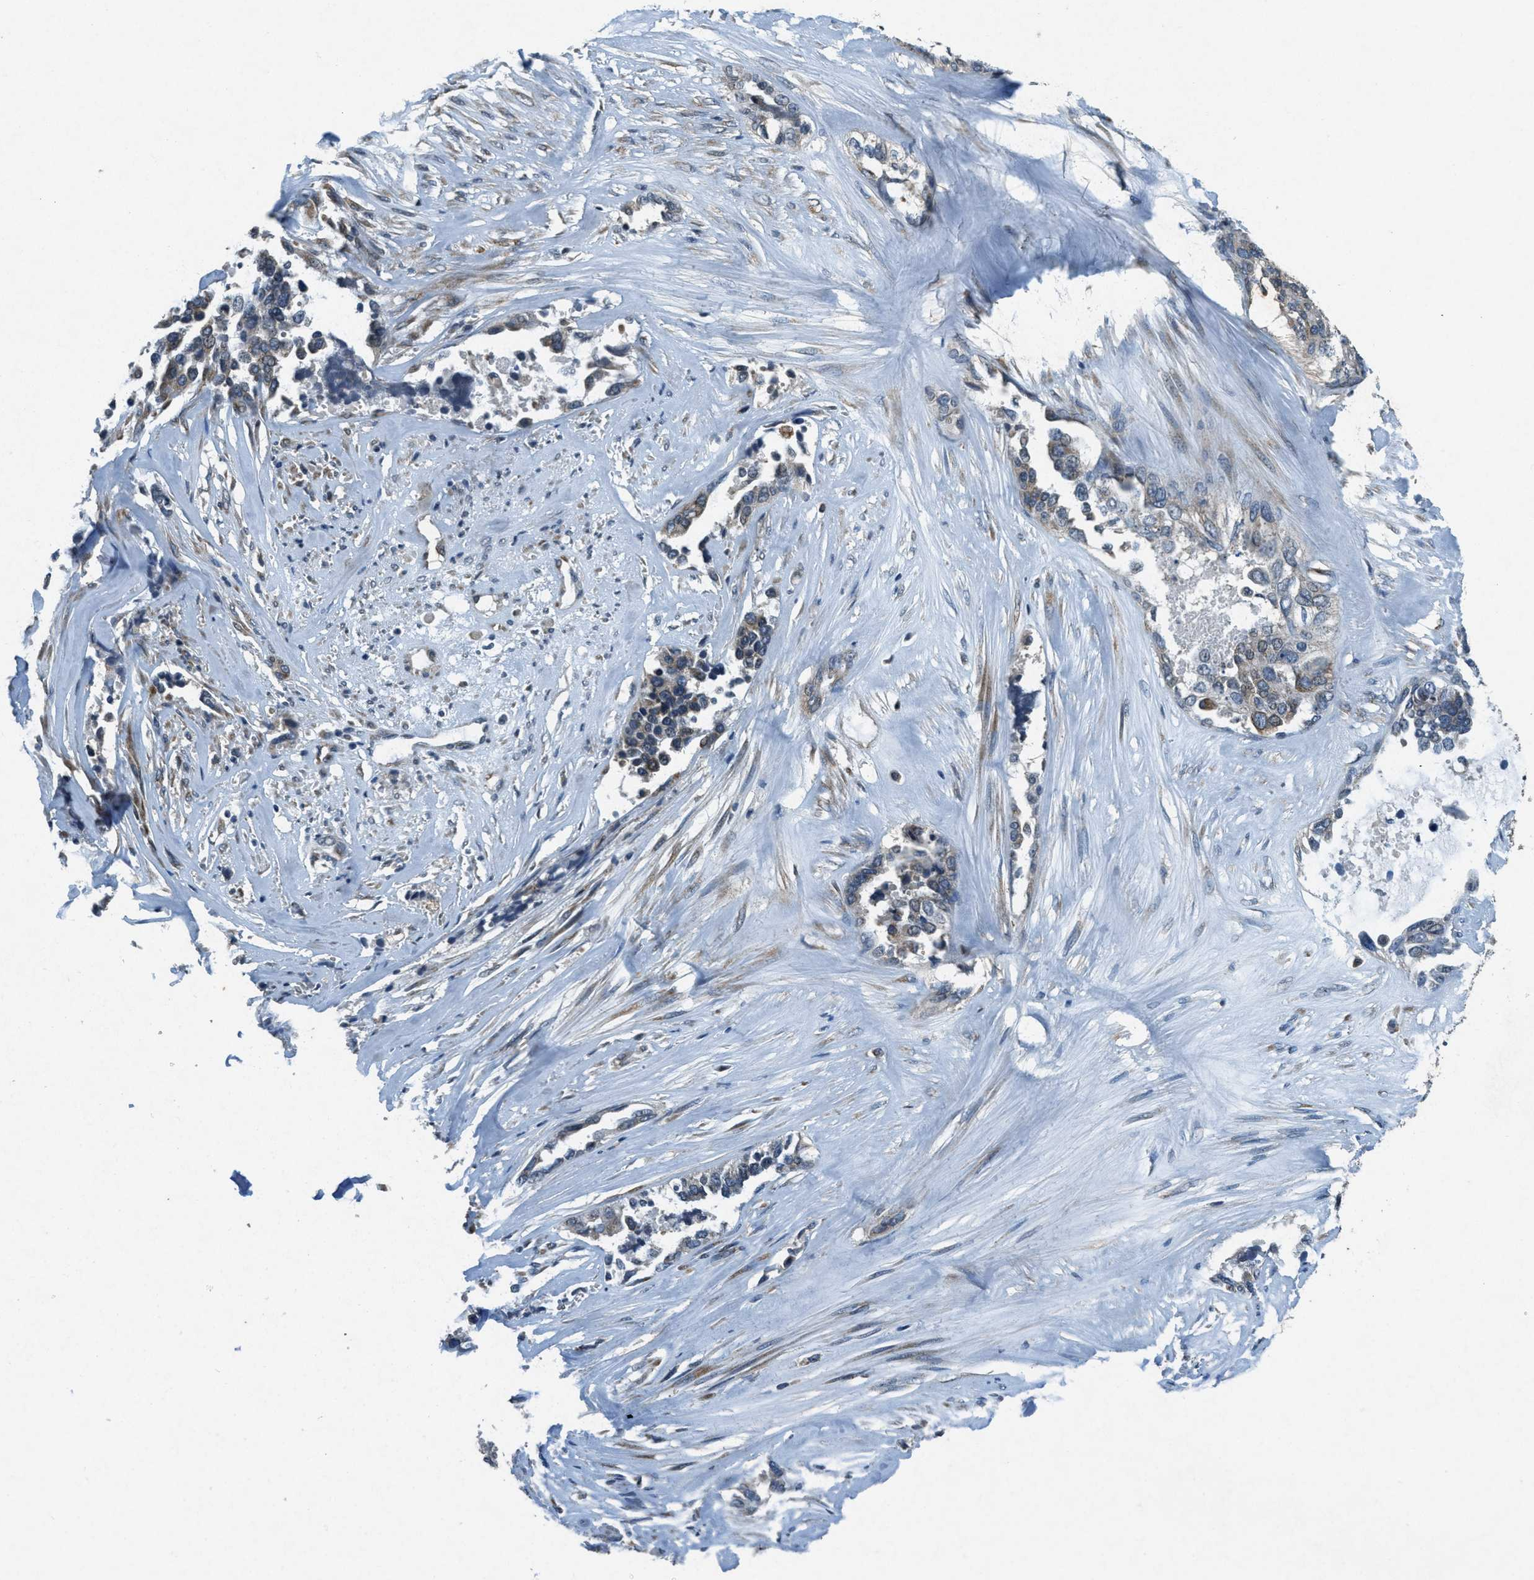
{"staining": {"intensity": "weak", "quantity": "<25%", "location": "cytoplasmic/membranous"}, "tissue": "ovarian cancer", "cell_type": "Tumor cells", "image_type": "cancer", "snomed": [{"axis": "morphology", "description": "Cystadenocarcinoma, serous, NOS"}, {"axis": "topography", "description": "Ovary"}], "caption": "Immunohistochemistry (IHC) image of serous cystadenocarcinoma (ovarian) stained for a protein (brown), which displays no expression in tumor cells. Brightfield microscopy of immunohistochemistry stained with DAB (3,3'-diaminobenzidine) (brown) and hematoxylin (blue), captured at high magnification.", "gene": "RAB3D", "patient": {"sex": "female", "age": 44}}